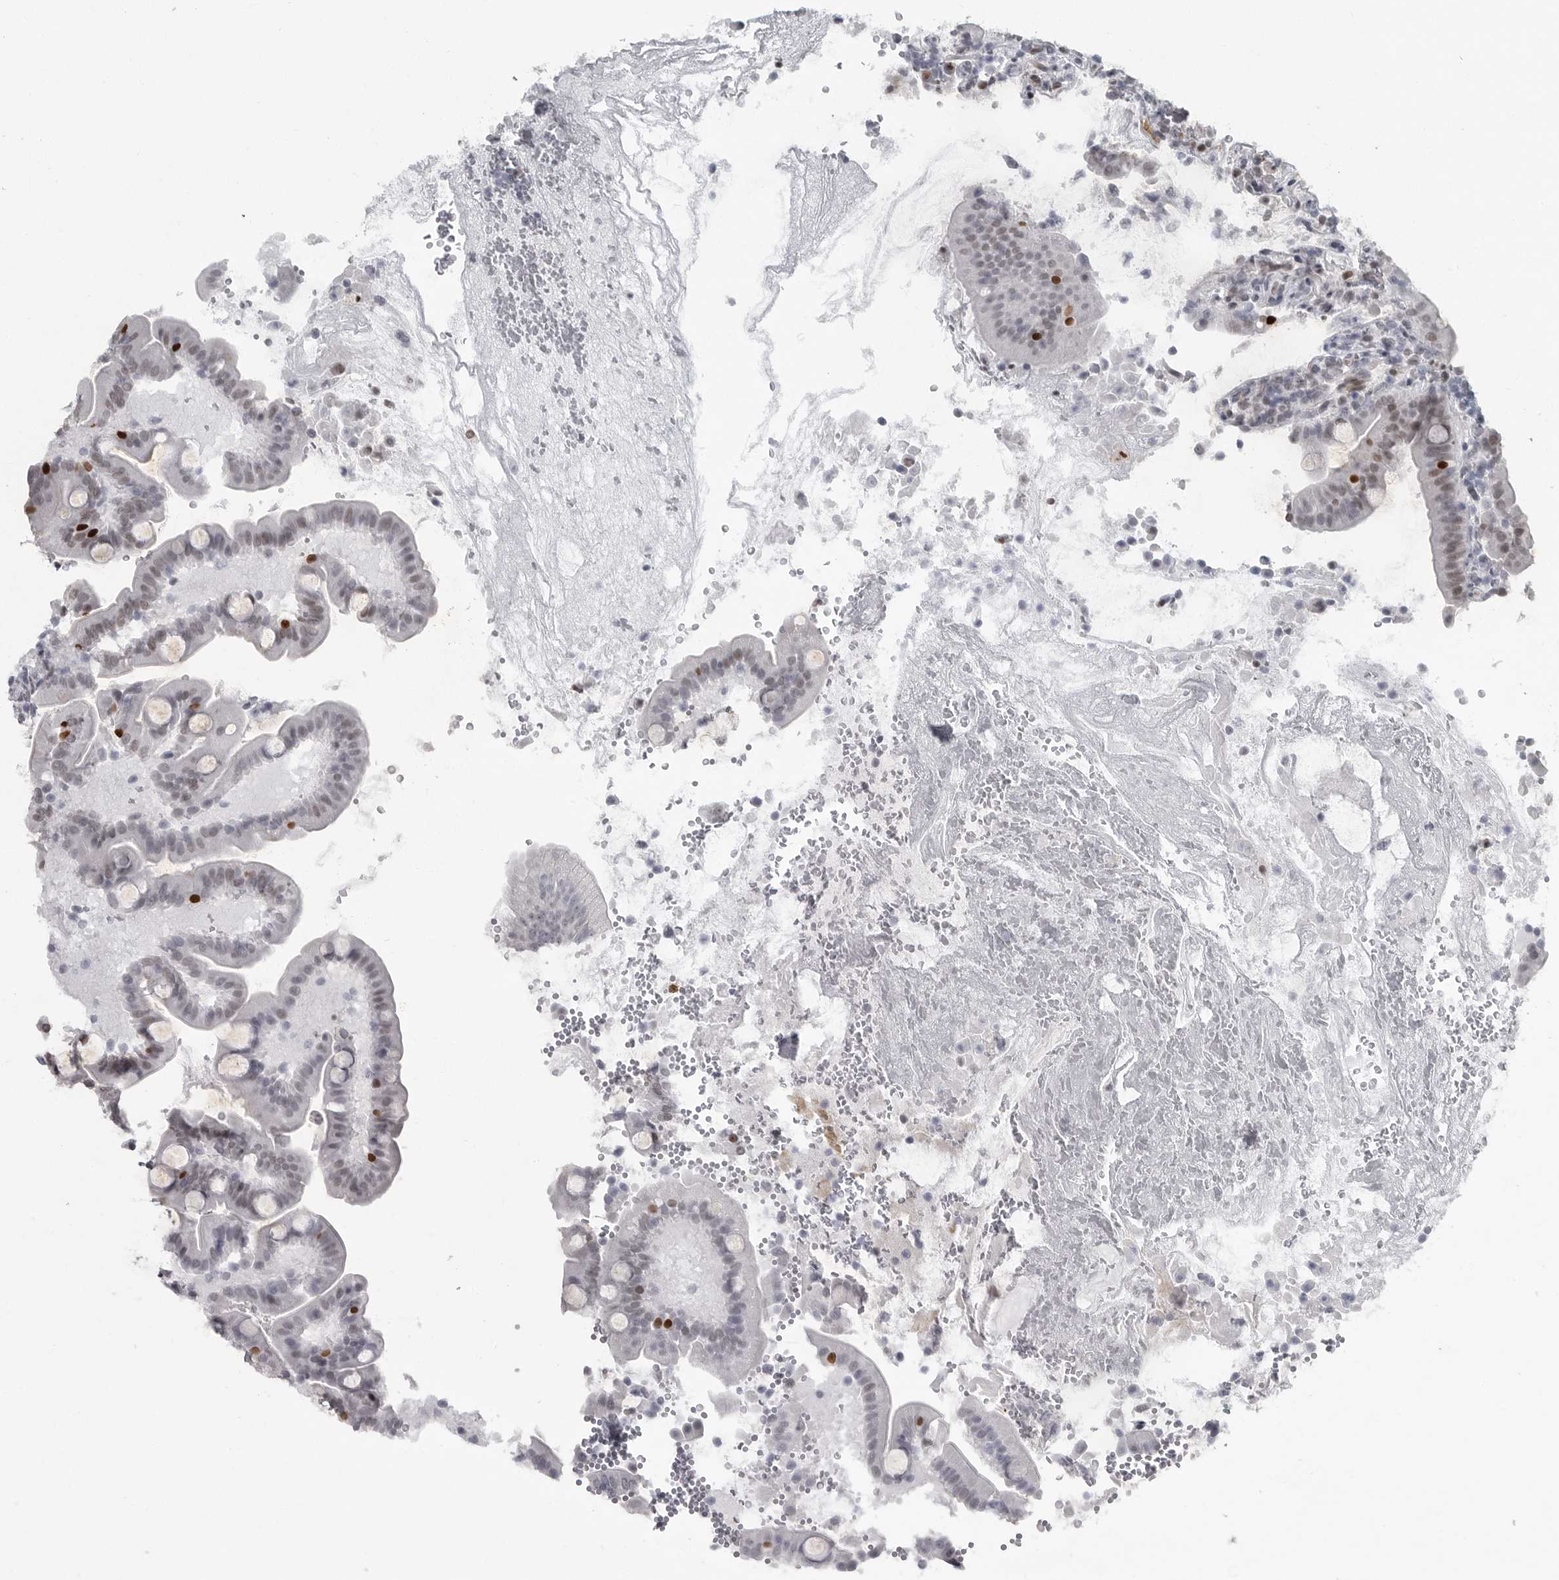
{"staining": {"intensity": "moderate", "quantity": "<25%", "location": "nuclear"}, "tissue": "duodenum", "cell_type": "Glandular cells", "image_type": "normal", "snomed": [{"axis": "morphology", "description": "Normal tissue, NOS"}, {"axis": "topography", "description": "Duodenum"}], "caption": "The photomicrograph exhibits a brown stain indicating the presence of a protein in the nuclear of glandular cells in duodenum. The staining is performed using DAB (3,3'-diaminobenzidine) brown chromogen to label protein expression. The nuclei are counter-stained blue using hematoxylin.", "gene": "HMGN3", "patient": {"sex": "male", "age": 54}}